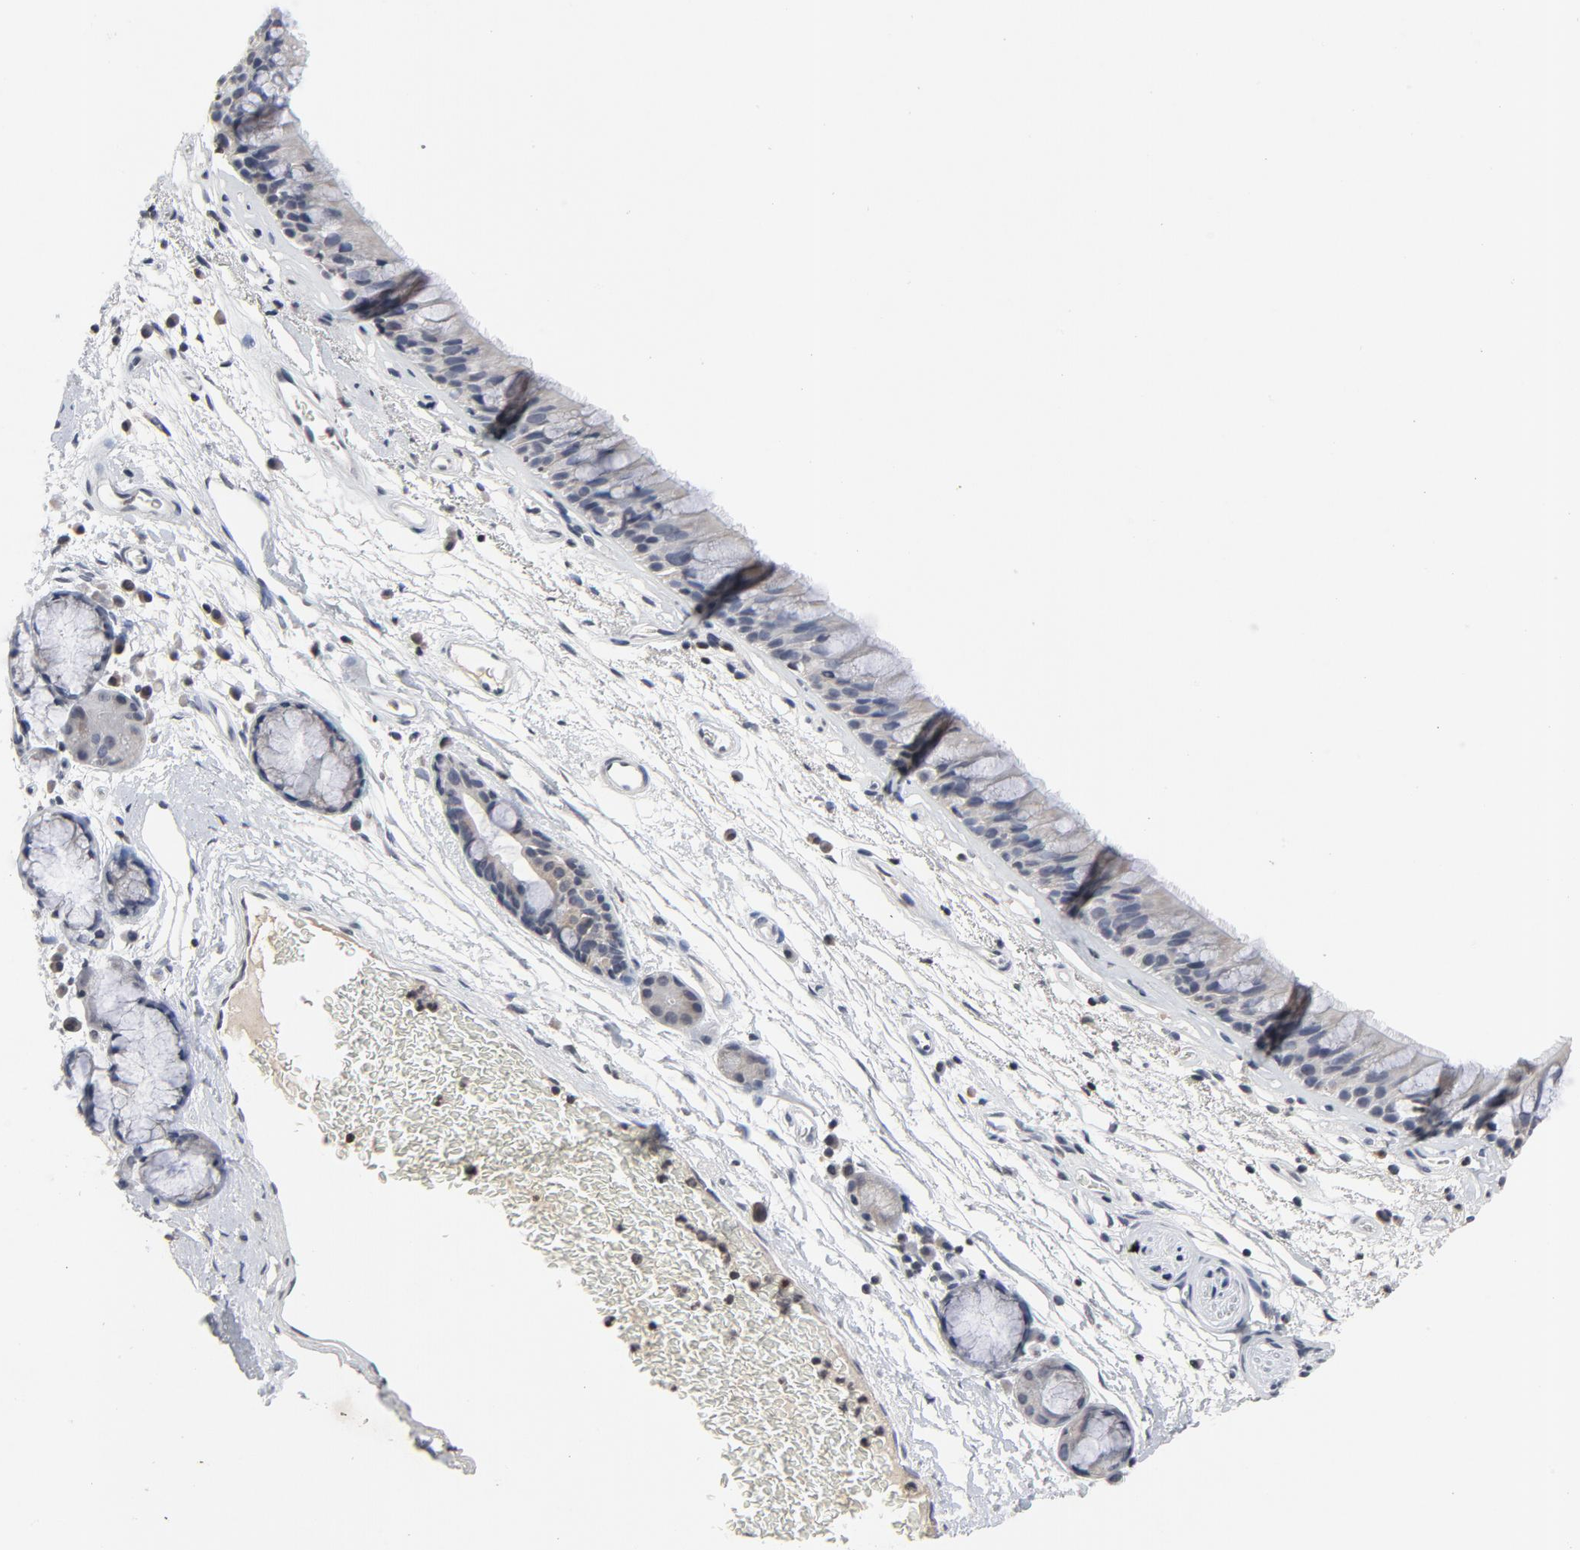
{"staining": {"intensity": "weak", "quantity": "25%-75%", "location": "cytoplasmic/membranous"}, "tissue": "bronchus", "cell_type": "Respiratory epithelial cells", "image_type": "normal", "snomed": [{"axis": "morphology", "description": "Normal tissue, NOS"}, {"axis": "morphology", "description": "Adenocarcinoma, NOS"}, {"axis": "topography", "description": "Bronchus"}, {"axis": "topography", "description": "Lung"}], "caption": "This is a histology image of immunohistochemistry staining of benign bronchus, which shows weak expression in the cytoplasmic/membranous of respiratory epithelial cells.", "gene": "TCL1A", "patient": {"sex": "female", "age": 54}}